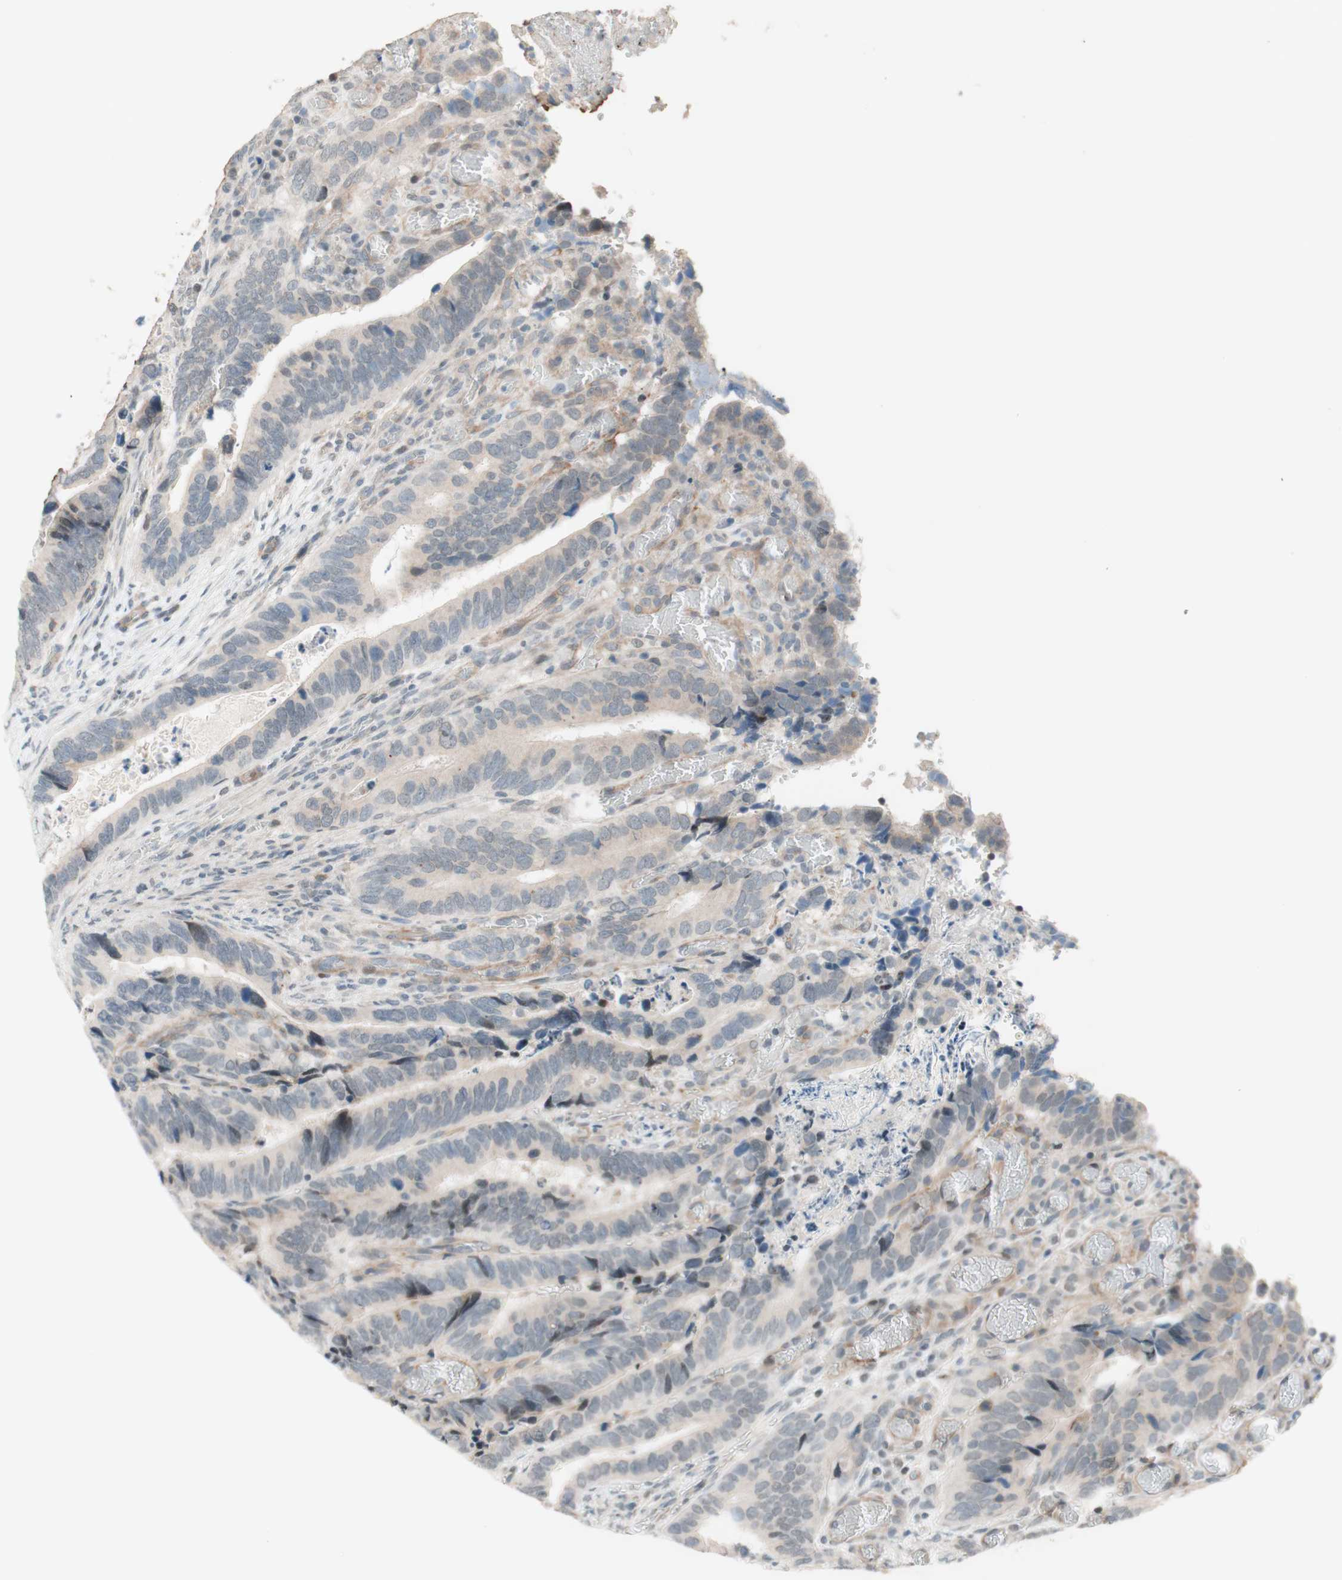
{"staining": {"intensity": "negative", "quantity": "none", "location": "none"}, "tissue": "colorectal cancer", "cell_type": "Tumor cells", "image_type": "cancer", "snomed": [{"axis": "morphology", "description": "Adenocarcinoma, NOS"}, {"axis": "topography", "description": "Colon"}], "caption": "IHC histopathology image of human colorectal cancer (adenocarcinoma) stained for a protein (brown), which shows no expression in tumor cells.", "gene": "JPH1", "patient": {"sex": "male", "age": 72}}